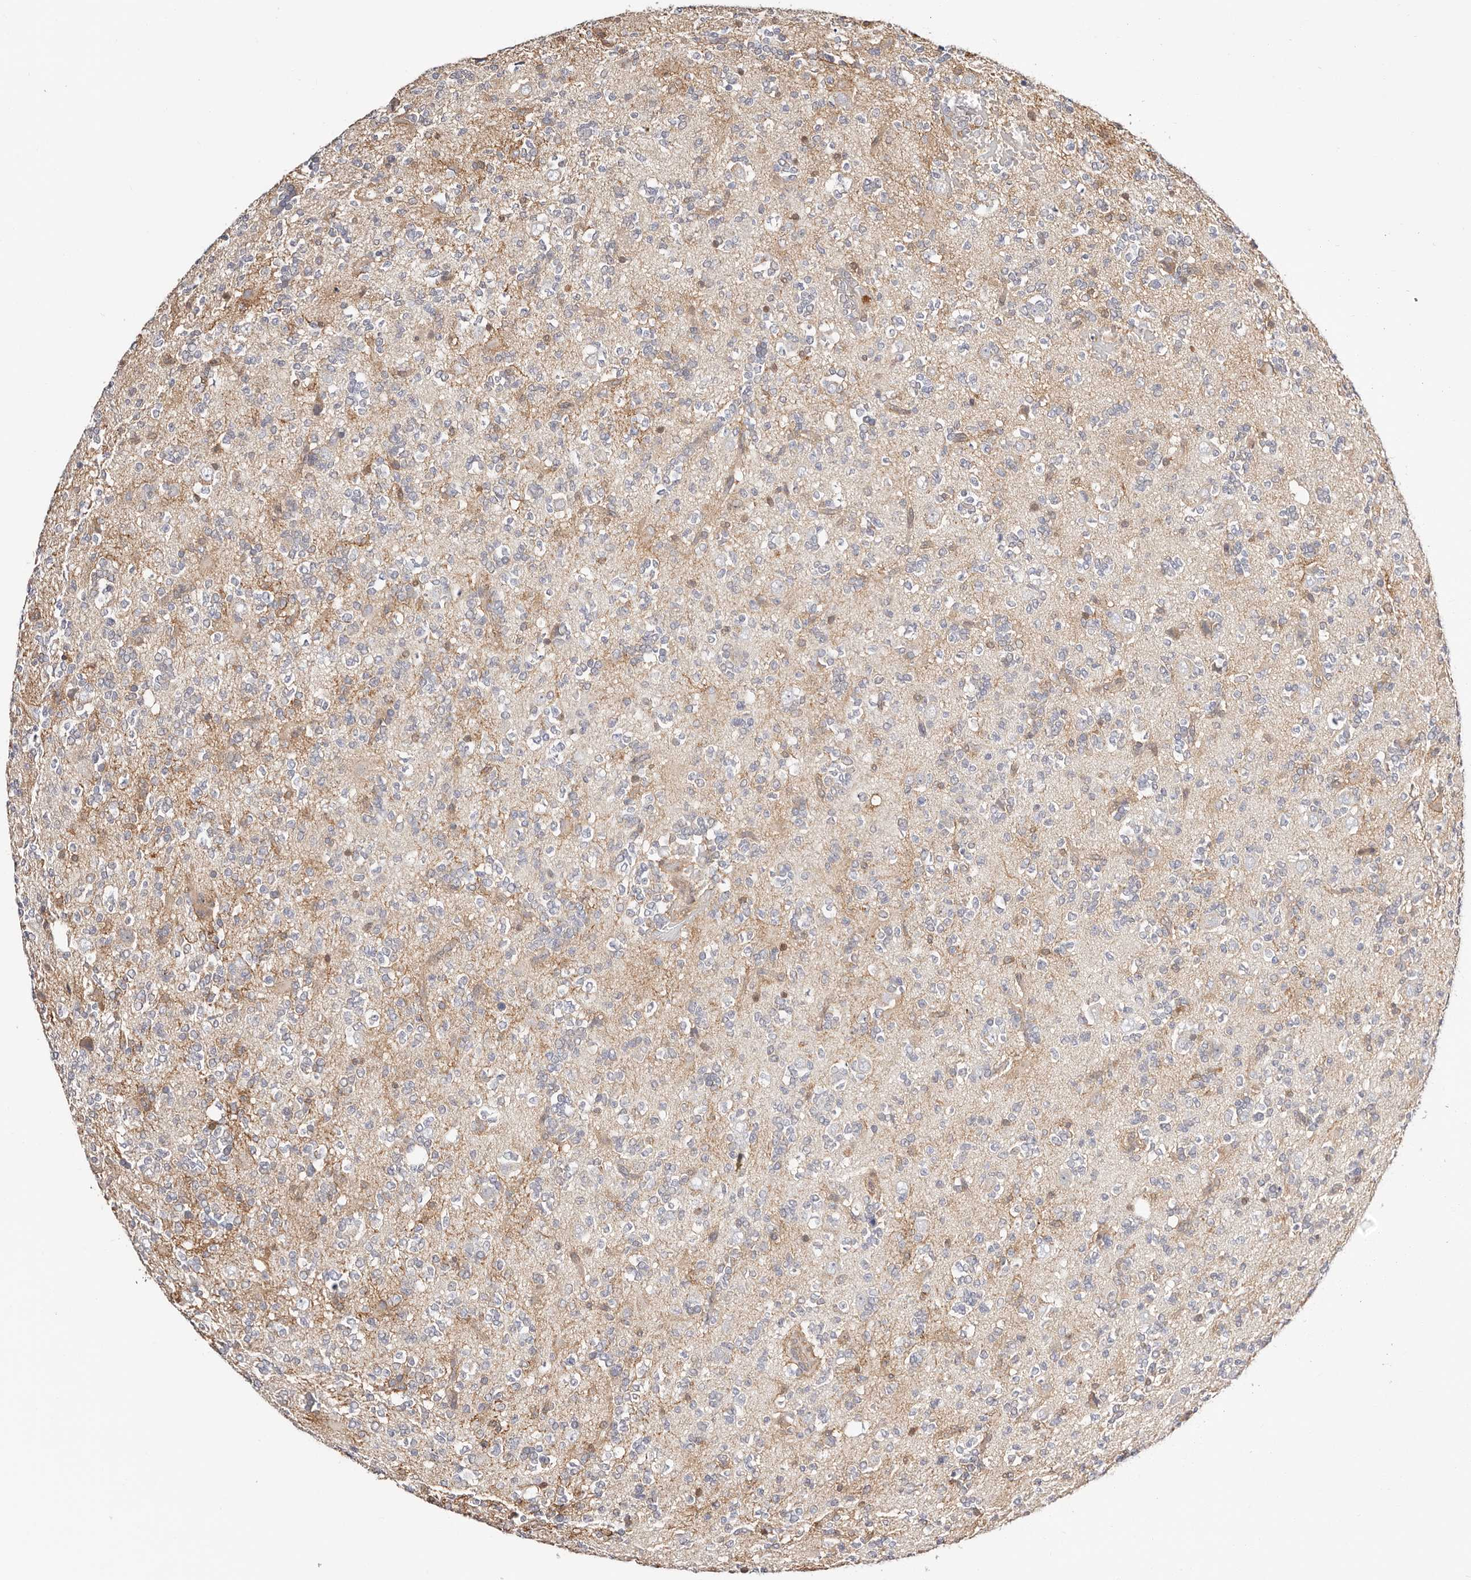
{"staining": {"intensity": "negative", "quantity": "none", "location": "none"}, "tissue": "glioma", "cell_type": "Tumor cells", "image_type": "cancer", "snomed": [{"axis": "morphology", "description": "Glioma, malignant, High grade"}, {"axis": "topography", "description": "Brain"}], "caption": "A micrograph of glioma stained for a protein shows no brown staining in tumor cells.", "gene": "STAT5A", "patient": {"sex": "female", "age": 62}}